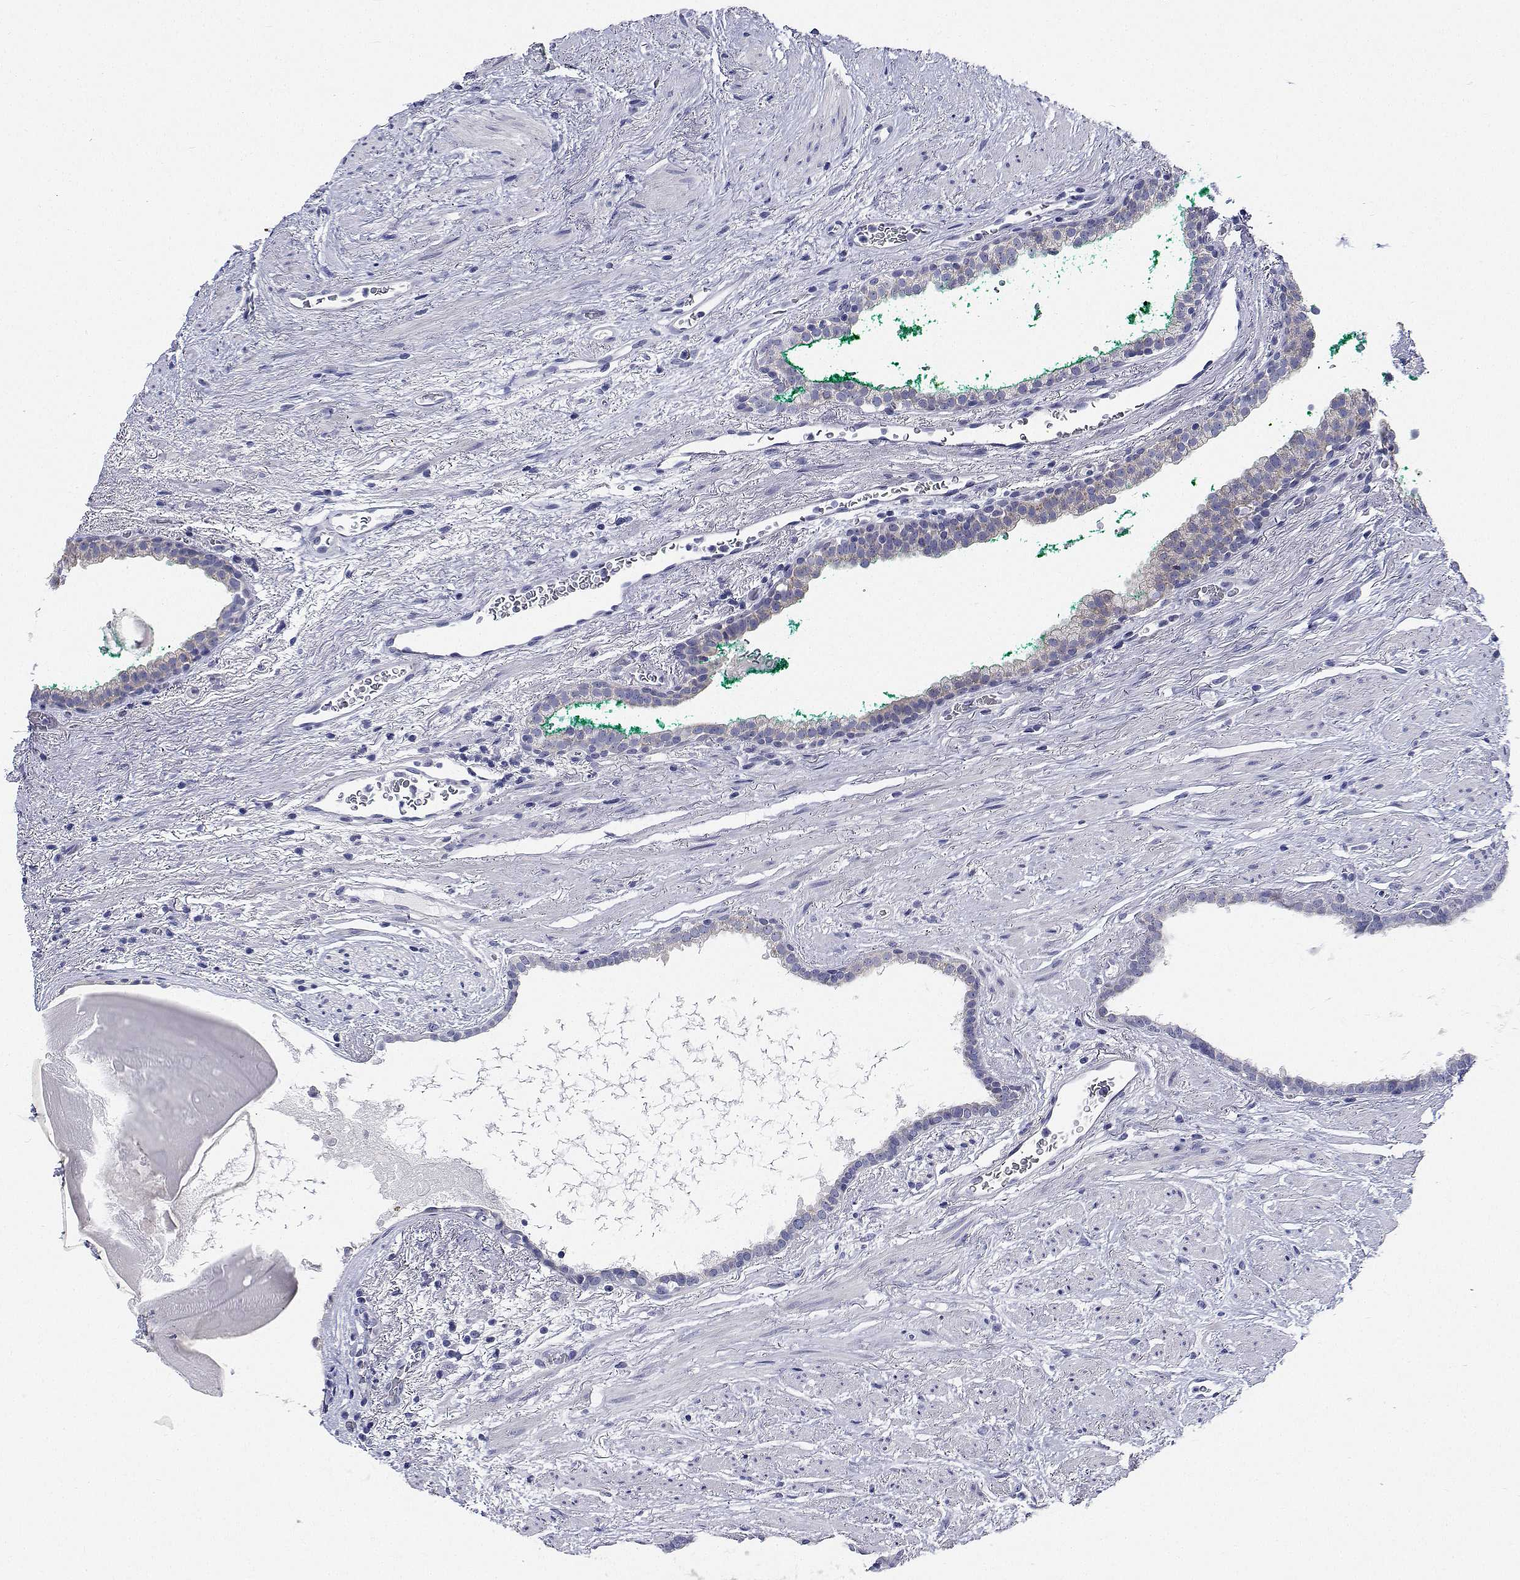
{"staining": {"intensity": "negative", "quantity": "none", "location": "none"}, "tissue": "prostate cancer", "cell_type": "Tumor cells", "image_type": "cancer", "snomed": [{"axis": "morphology", "description": "Adenocarcinoma, High grade"}, {"axis": "topography", "description": "Prostate"}], "caption": "The IHC histopathology image has no significant expression in tumor cells of prostate cancer tissue.", "gene": "CDHR3", "patient": {"sex": "male", "age": 65}}